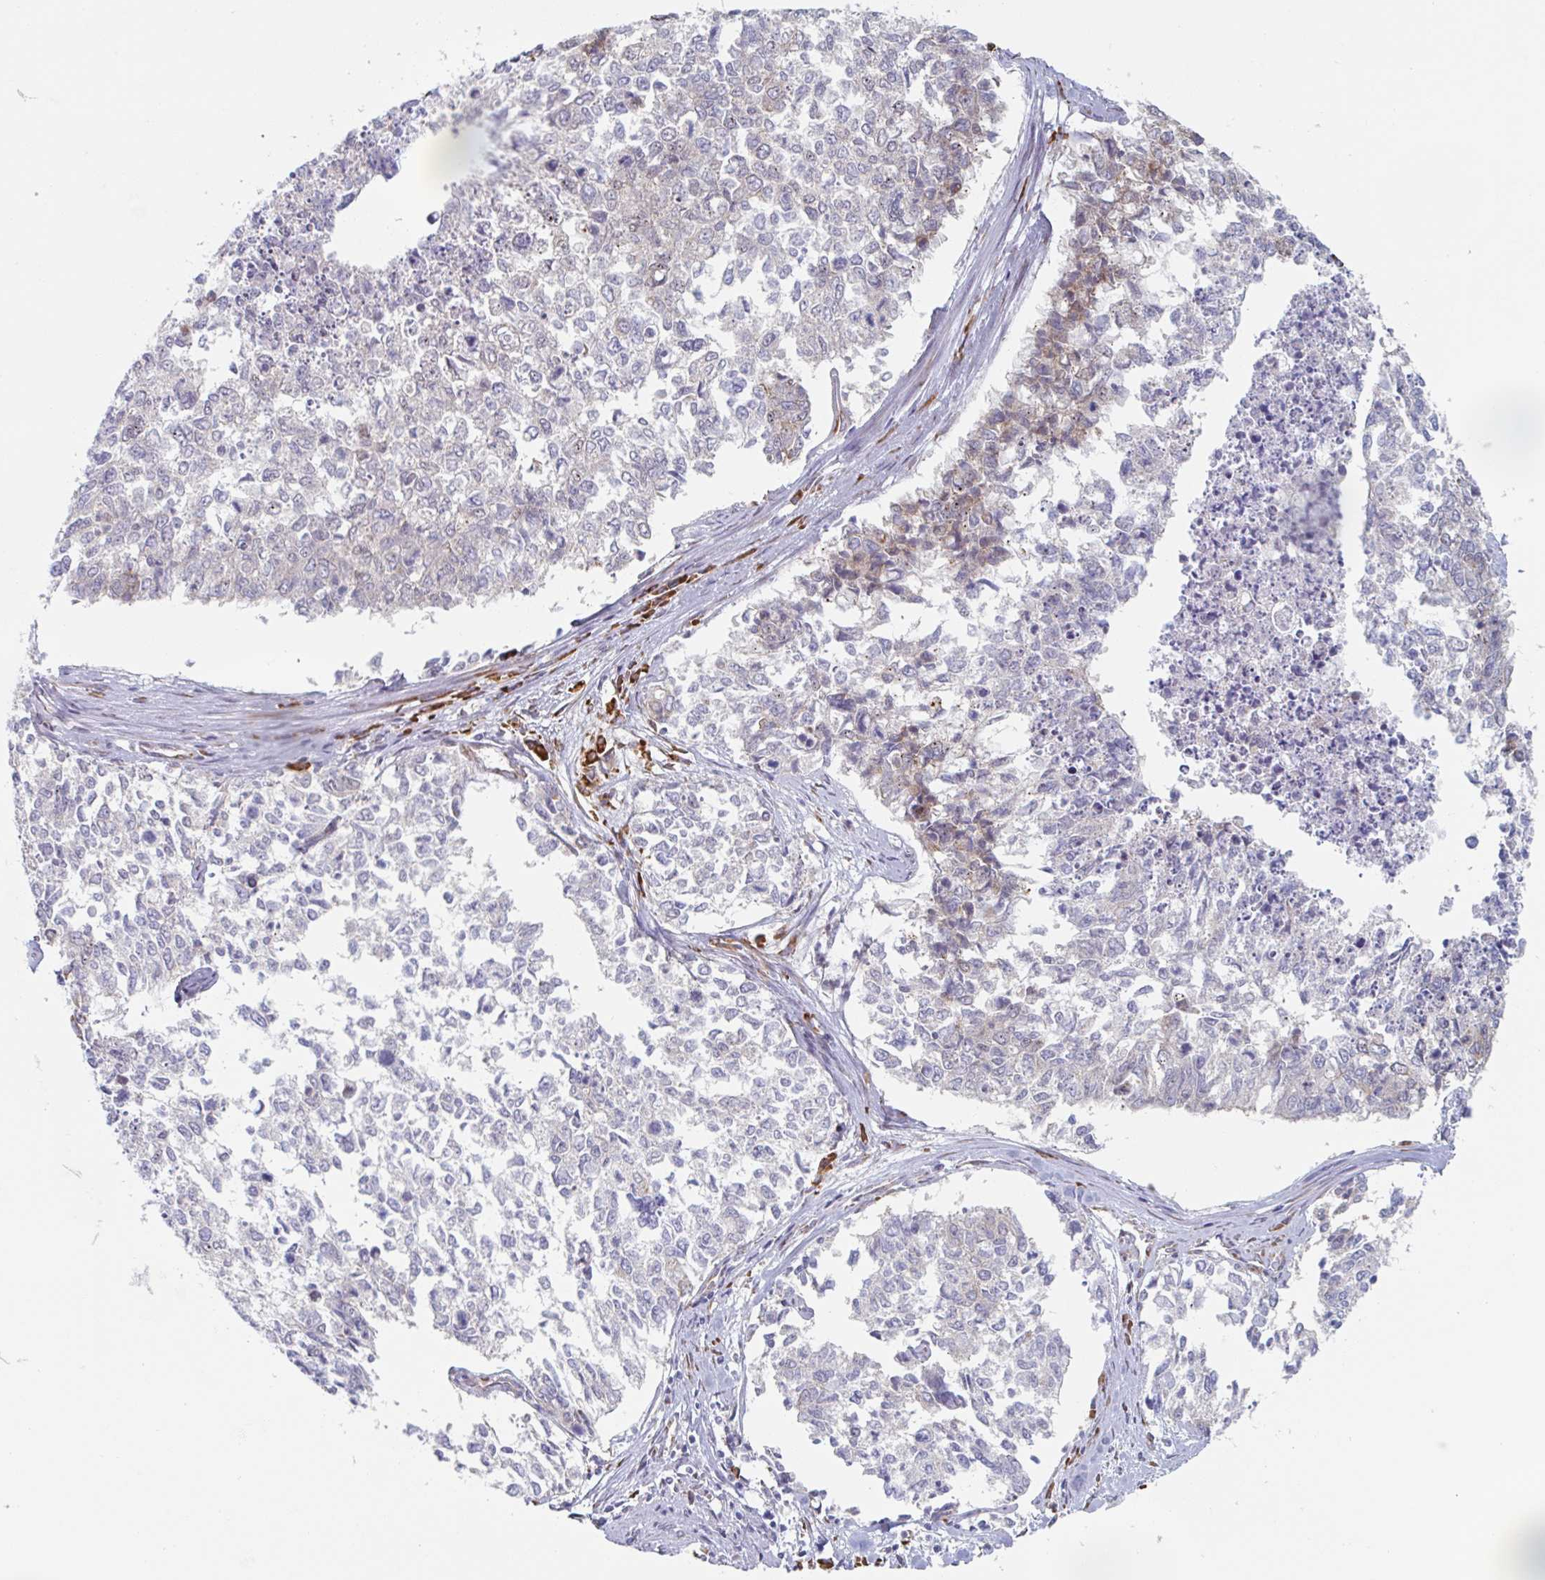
{"staining": {"intensity": "negative", "quantity": "none", "location": "none"}, "tissue": "cervical cancer", "cell_type": "Tumor cells", "image_type": "cancer", "snomed": [{"axis": "morphology", "description": "Adenocarcinoma, NOS"}, {"axis": "topography", "description": "Cervix"}], "caption": "The photomicrograph exhibits no staining of tumor cells in adenocarcinoma (cervical).", "gene": "TRAPPC10", "patient": {"sex": "female", "age": 63}}